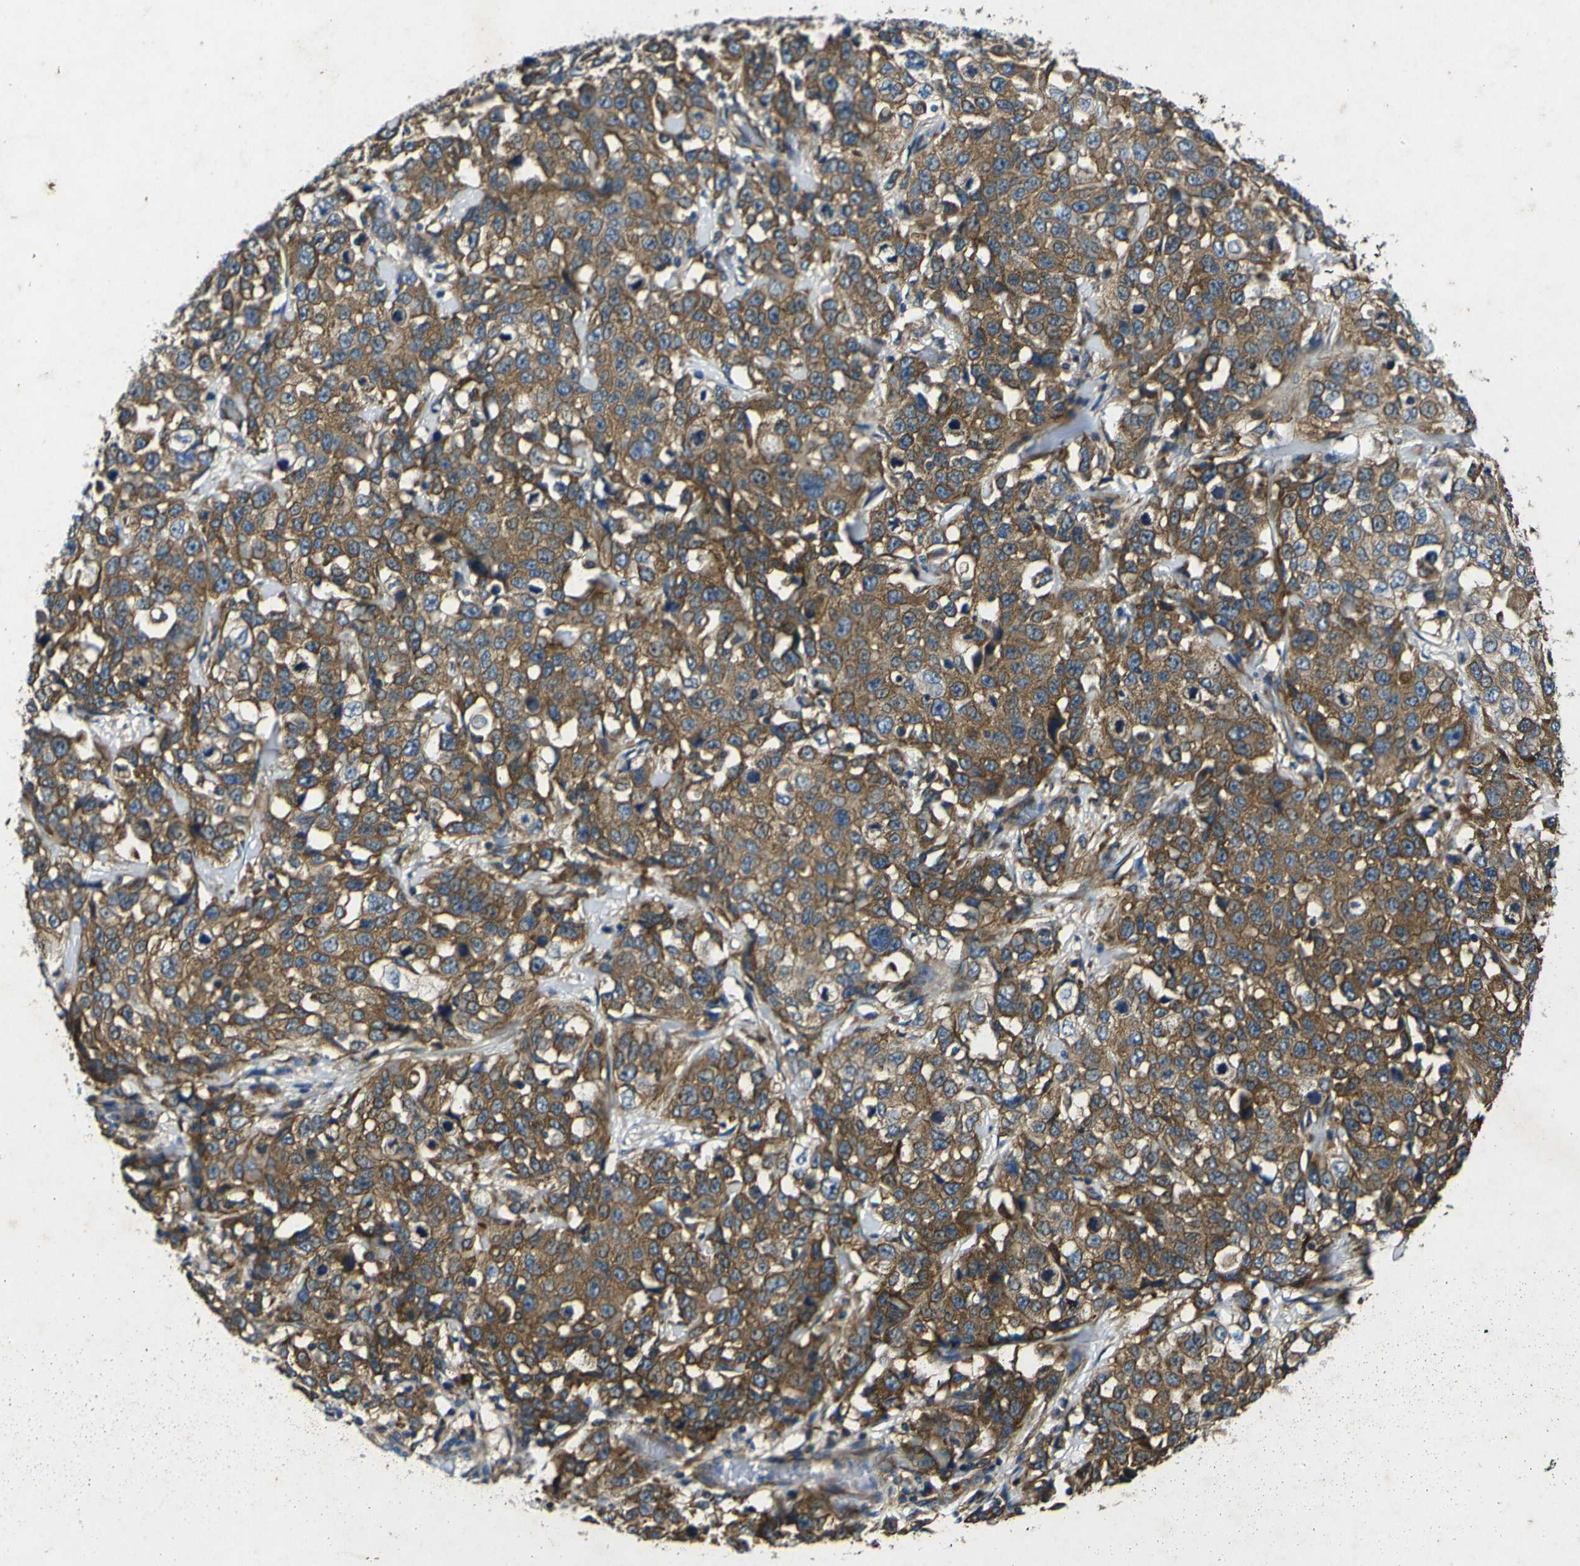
{"staining": {"intensity": "moderate", "quantity": ">75%", "location": "cytoplasmic/membranous"}, "tissue": "stomach cancer", "cell_type": "Tumor cells", "image_type": "cancer", "snomed": [{"axis": "morphology", "description": "Normal tissue, NOS"}, {"axis": "morphology", "description": "Adenocarcinoma, NOS"}, {"axis": "topography", "description": "Stomach"}], "caption": "Adenocarcinoma (stomach) was stained to show a protein in brown. There is medium levels of moderate cytoplasmic/membranous expression in about >75% of tumor cells. (Brightfield microscopy of DAB IHC at high magnification).", "gene": "RPSA", "patient": {"sex": "male", "age": 48}}